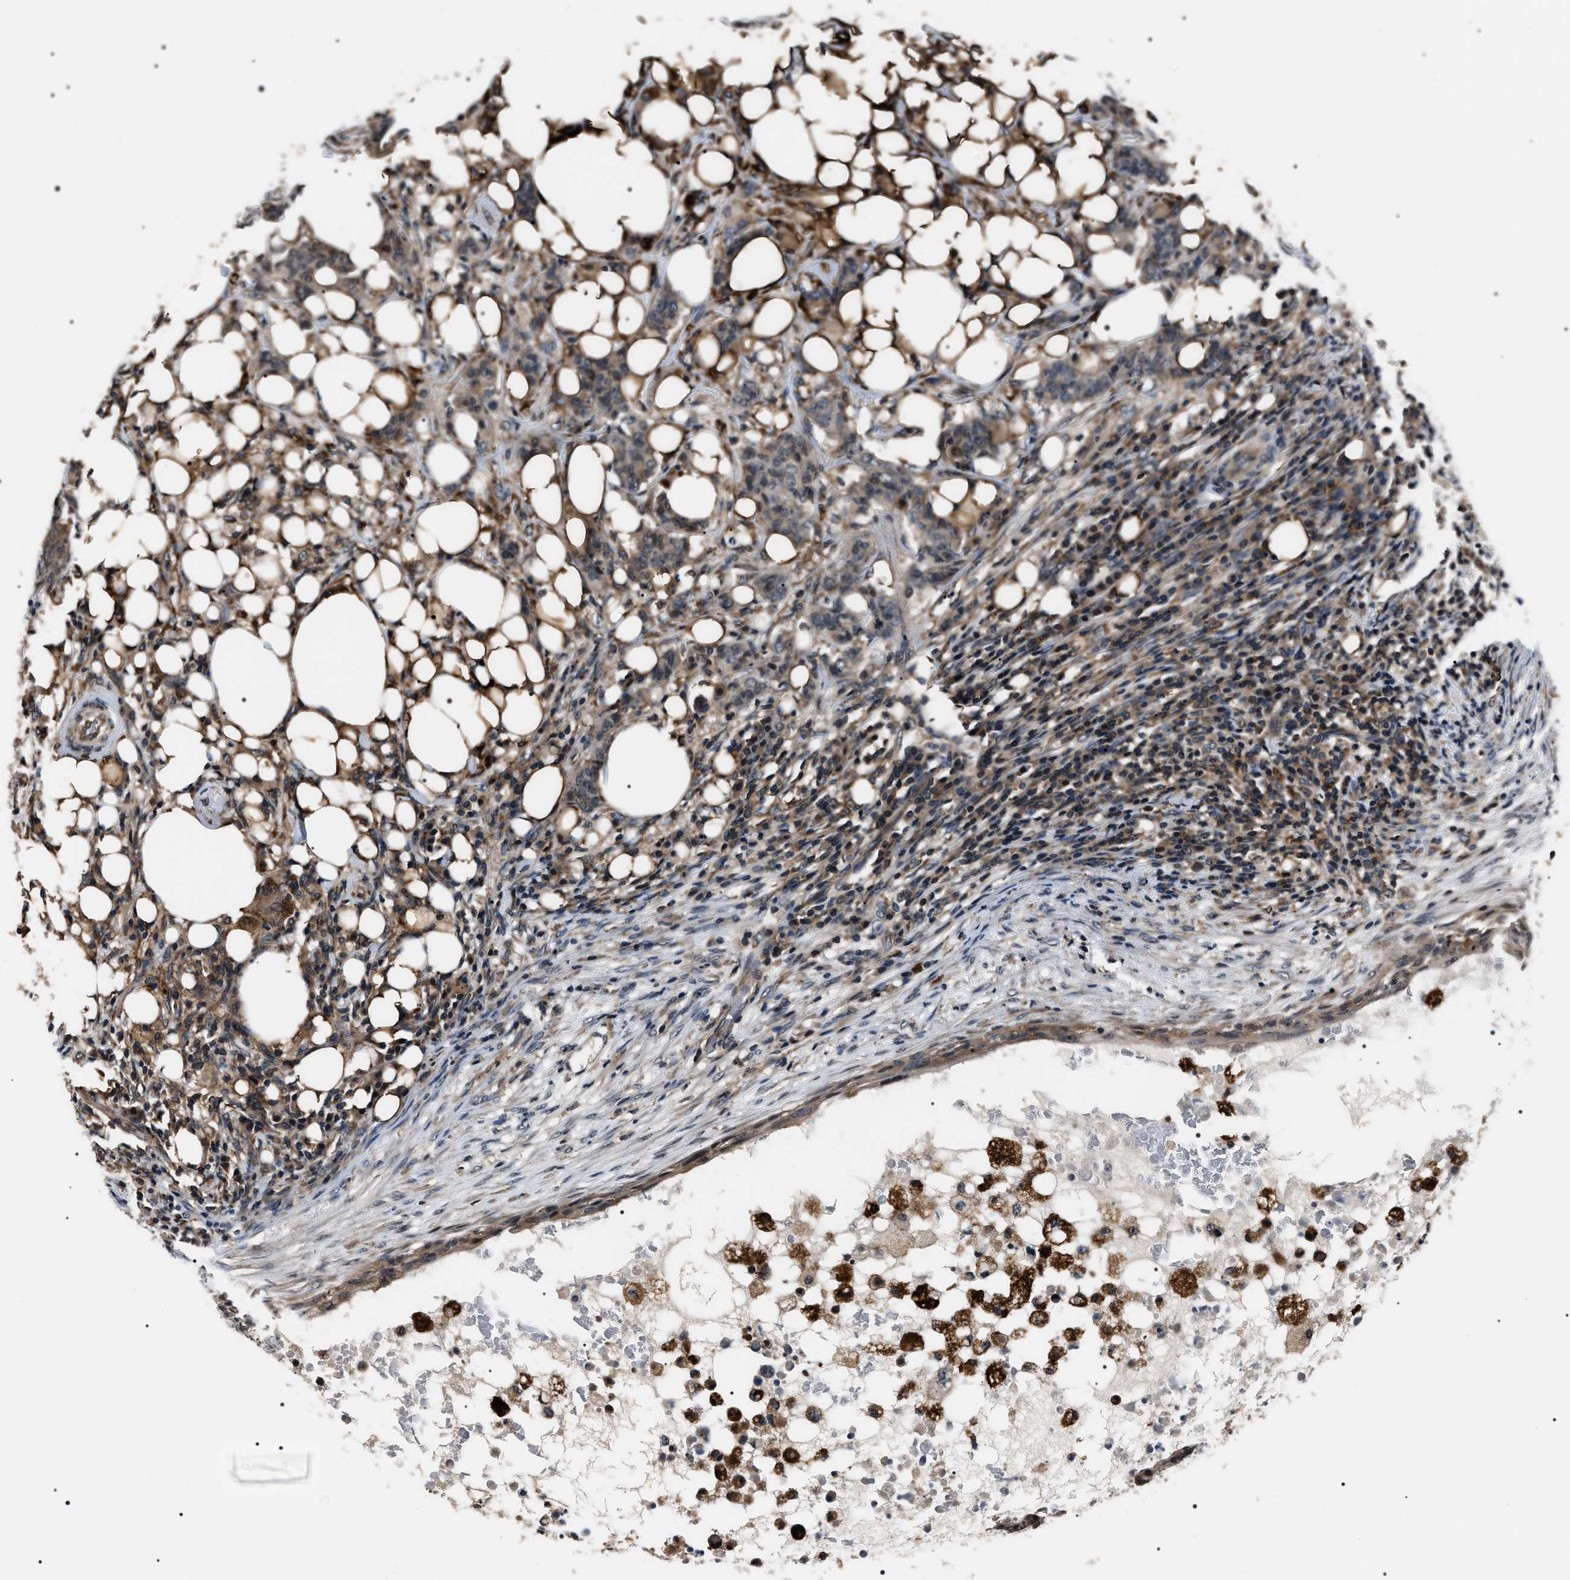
{"staining": {"intensity": "weak", "quantity": ">75%", "location": "cytoplasmic/membranous,nuclear"}, "tissue": "breast cancer", "cell_type": "Tumor cells", "image_type": "cancer", "snomed": [{"axis": "morphology", "description": "Duct carcinoma"}, {"axis": "topography", "description": "Breast"}], "caption": "Human infiltrating ductal carcinoma (breast) stained for a protein (brown) exhibits weak cytoplasmic/membranous and nuclear positive expression in about >75% of tumor cells.", "gene": "SIPA1", "patient": {"sex": "female", "age": 40}}